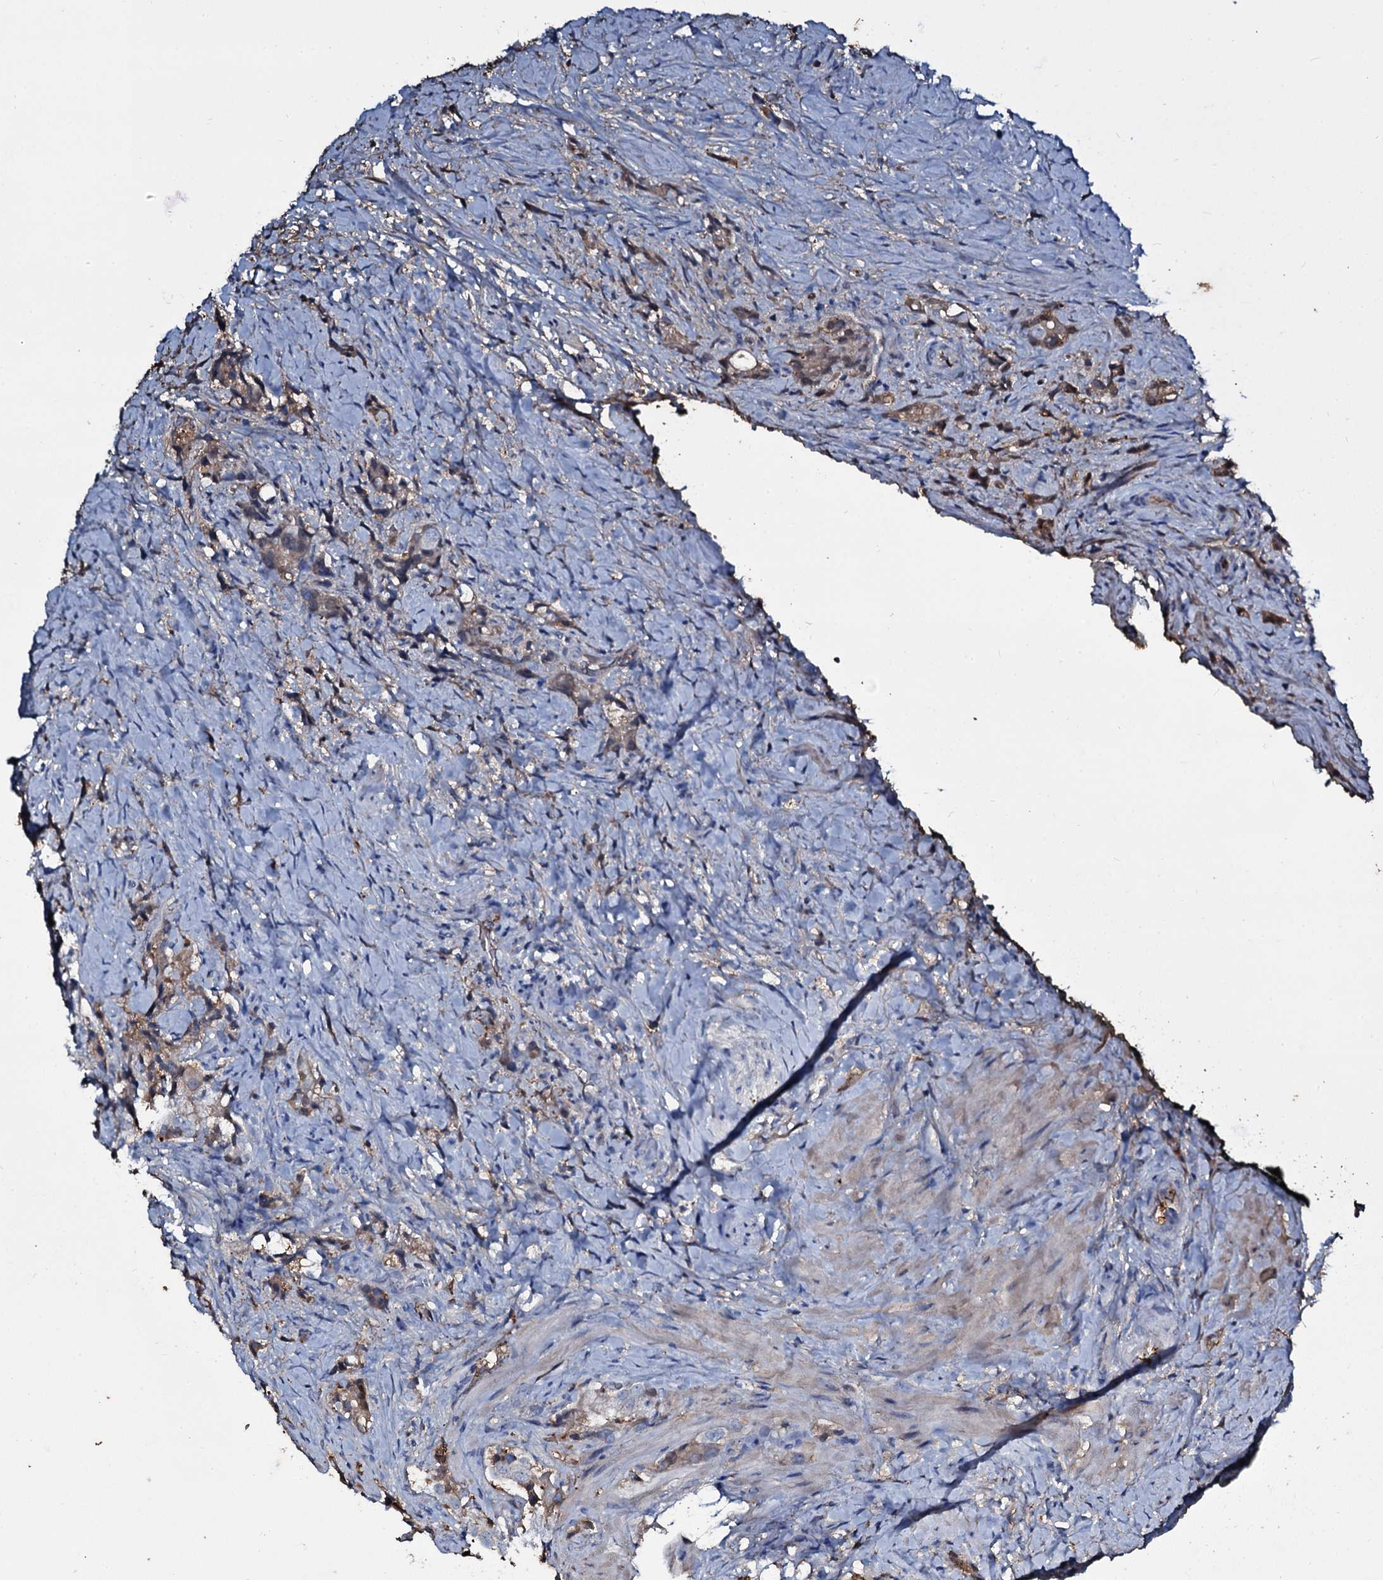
{"staining": {"intensity": "moderate", "quantity": ">75%", "location": "cytoplasmic/membranous"}, "tissue": "prostate cancer", "cell_type": "Tumor cells", "image_type": "cancer", "snomed": [{"axis": "morphology", "description": "Adenocarcinoma, High grade"}, {"axis": "topography", "description": "Prostate"}], "caption": "IHC image of neoplastic tissue: high-grade adenocarcinoma (prostate) stained using IHC demonstrates medium levels of moderate protein expression localized specifically in the cytoplasmic/membranous of tumor cells, appearing as a cytoplasmic/membranous brown color.", "gene": "EDN1", "patient": {"sex": "male", "age": 65}}